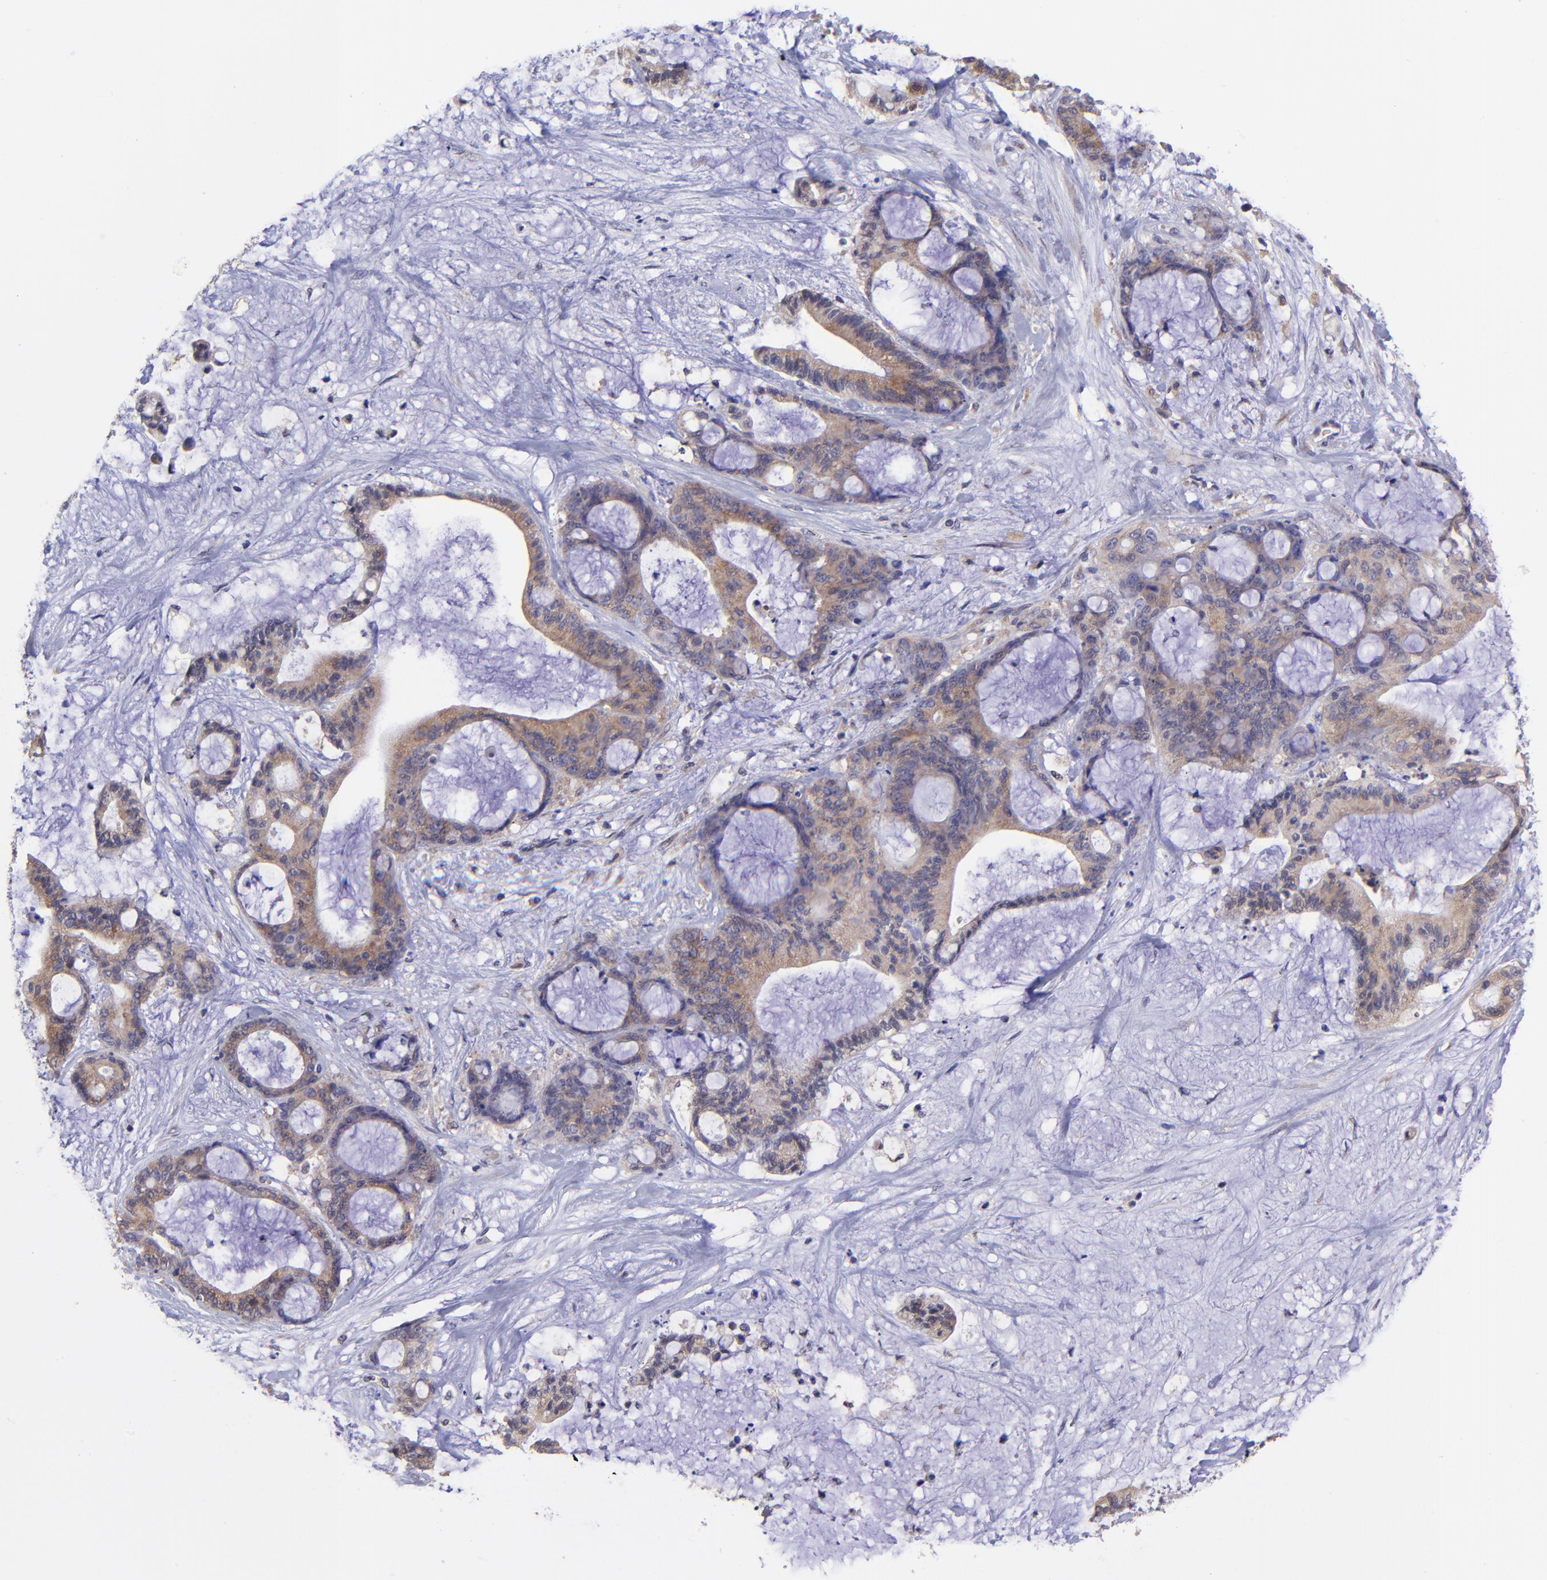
{"staining": {"intensity": "moderate", "quantity": ">75%", "location": "cytoplasmic/membranous"}, "tissue": "liver cancer", "cell_type": "Tumor cells", "image_type": "cancer", "snomed": [{"axis": "morphology", "description": "Cholangiocarcinoma"}, {"axis": "topography", "description": "Liver"}], "caption": "Liver cholangiocarcinoma stained for a protein reveals moderate cytoplasmic/membranous positivity in tumor cells.", "gene": "NSF", "patient": {"sex": "female", "age": 73}}